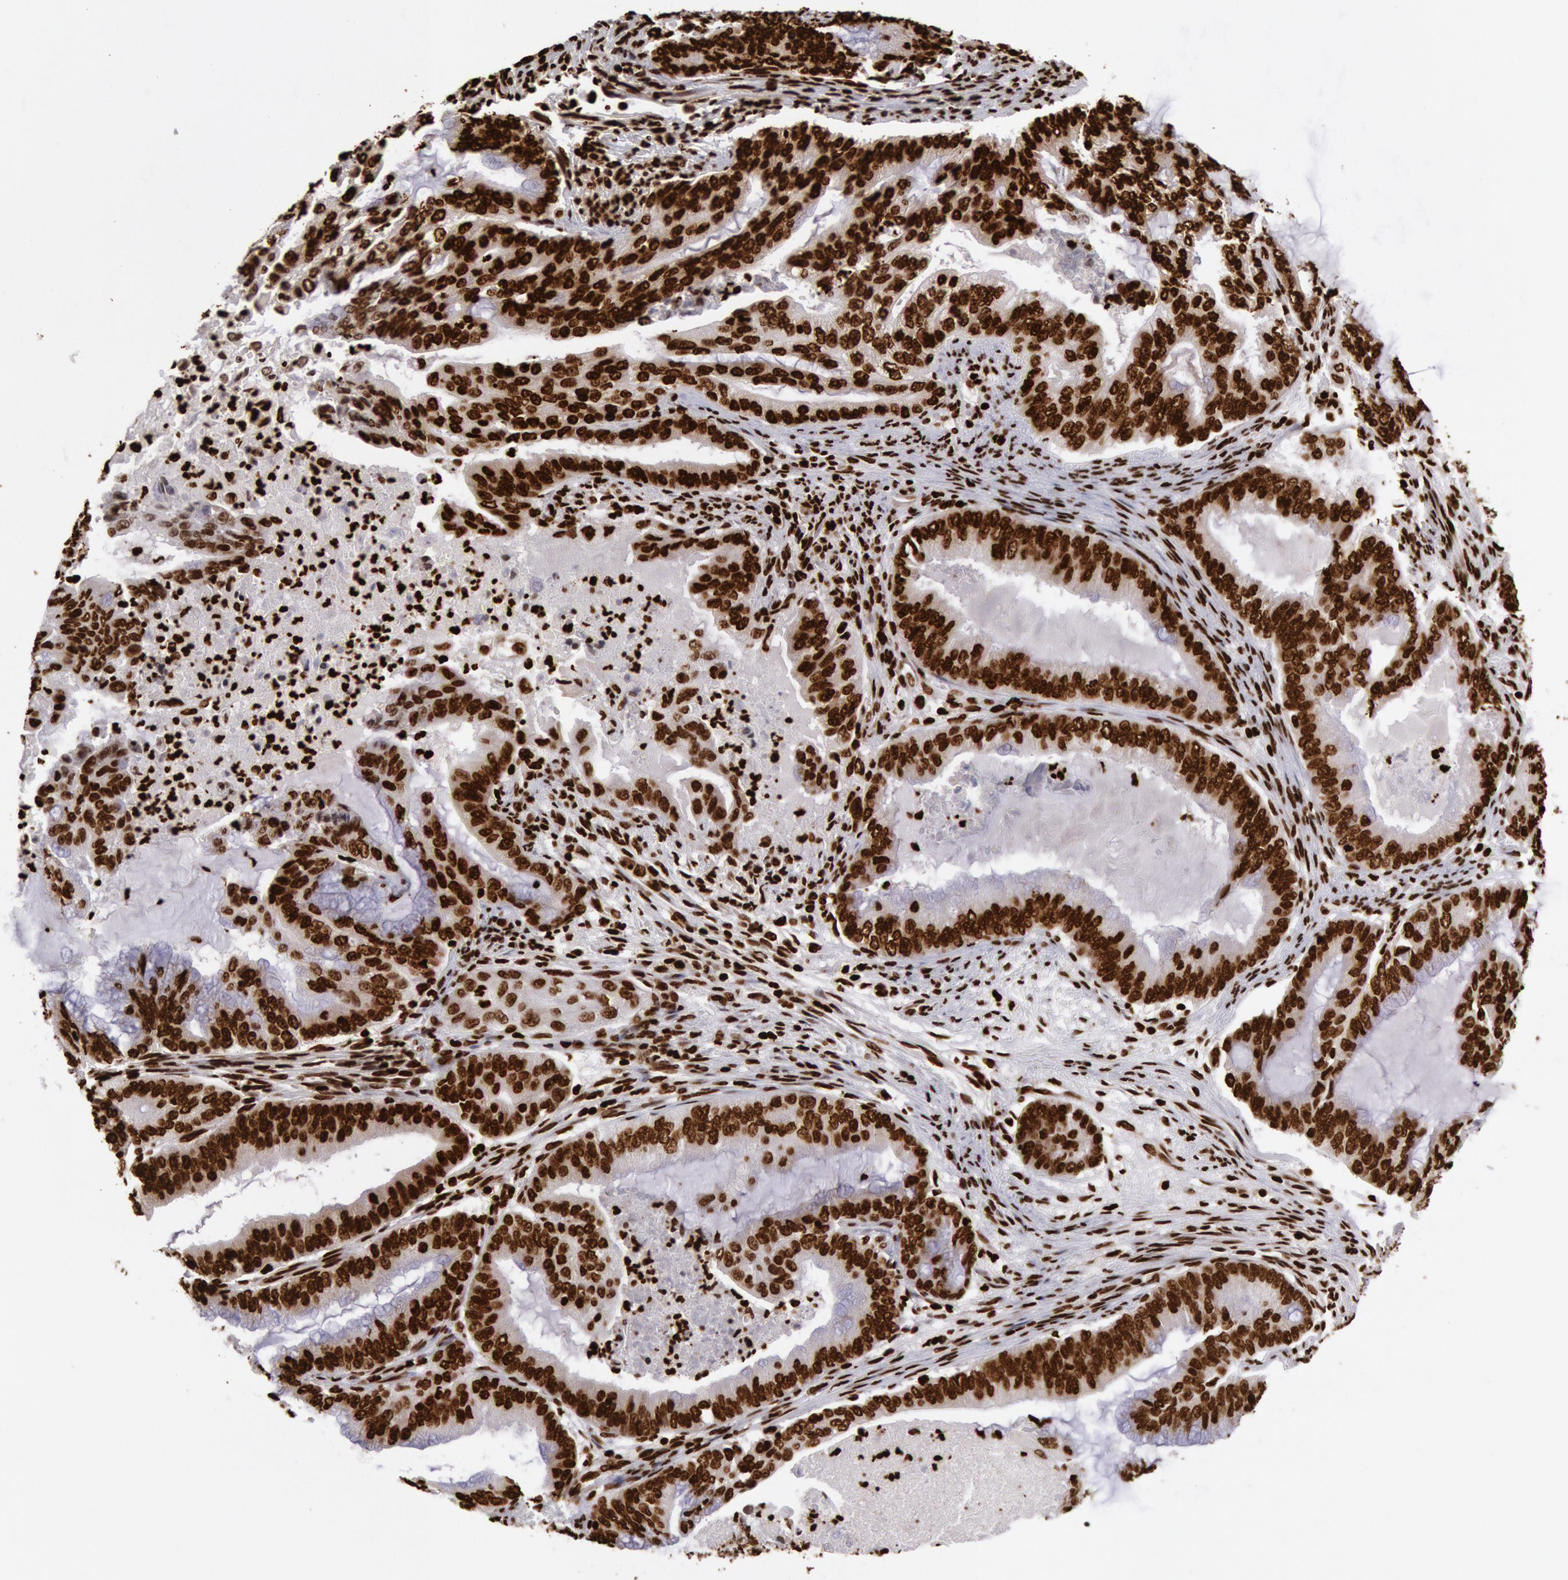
{"staining": {"intensity": "strong", "quantity": ">75%", "location": "nuclear"}, "tissue": "endometrial cancer", "cell_type": "Tumor cells", "image_type": "cancer", "snomed": [{"axis": "morphology", "description": "Adenocarcinoma, NOS"}, {"axis": "topography", "description": "Endometrium"}], "caption": "Endometrial cancer stained with a brown dye shows strong nuclear positive expression in about >75% of tumor cells.", "gene": "H3-4", "patient": {"sex": "female", "age": 63}}